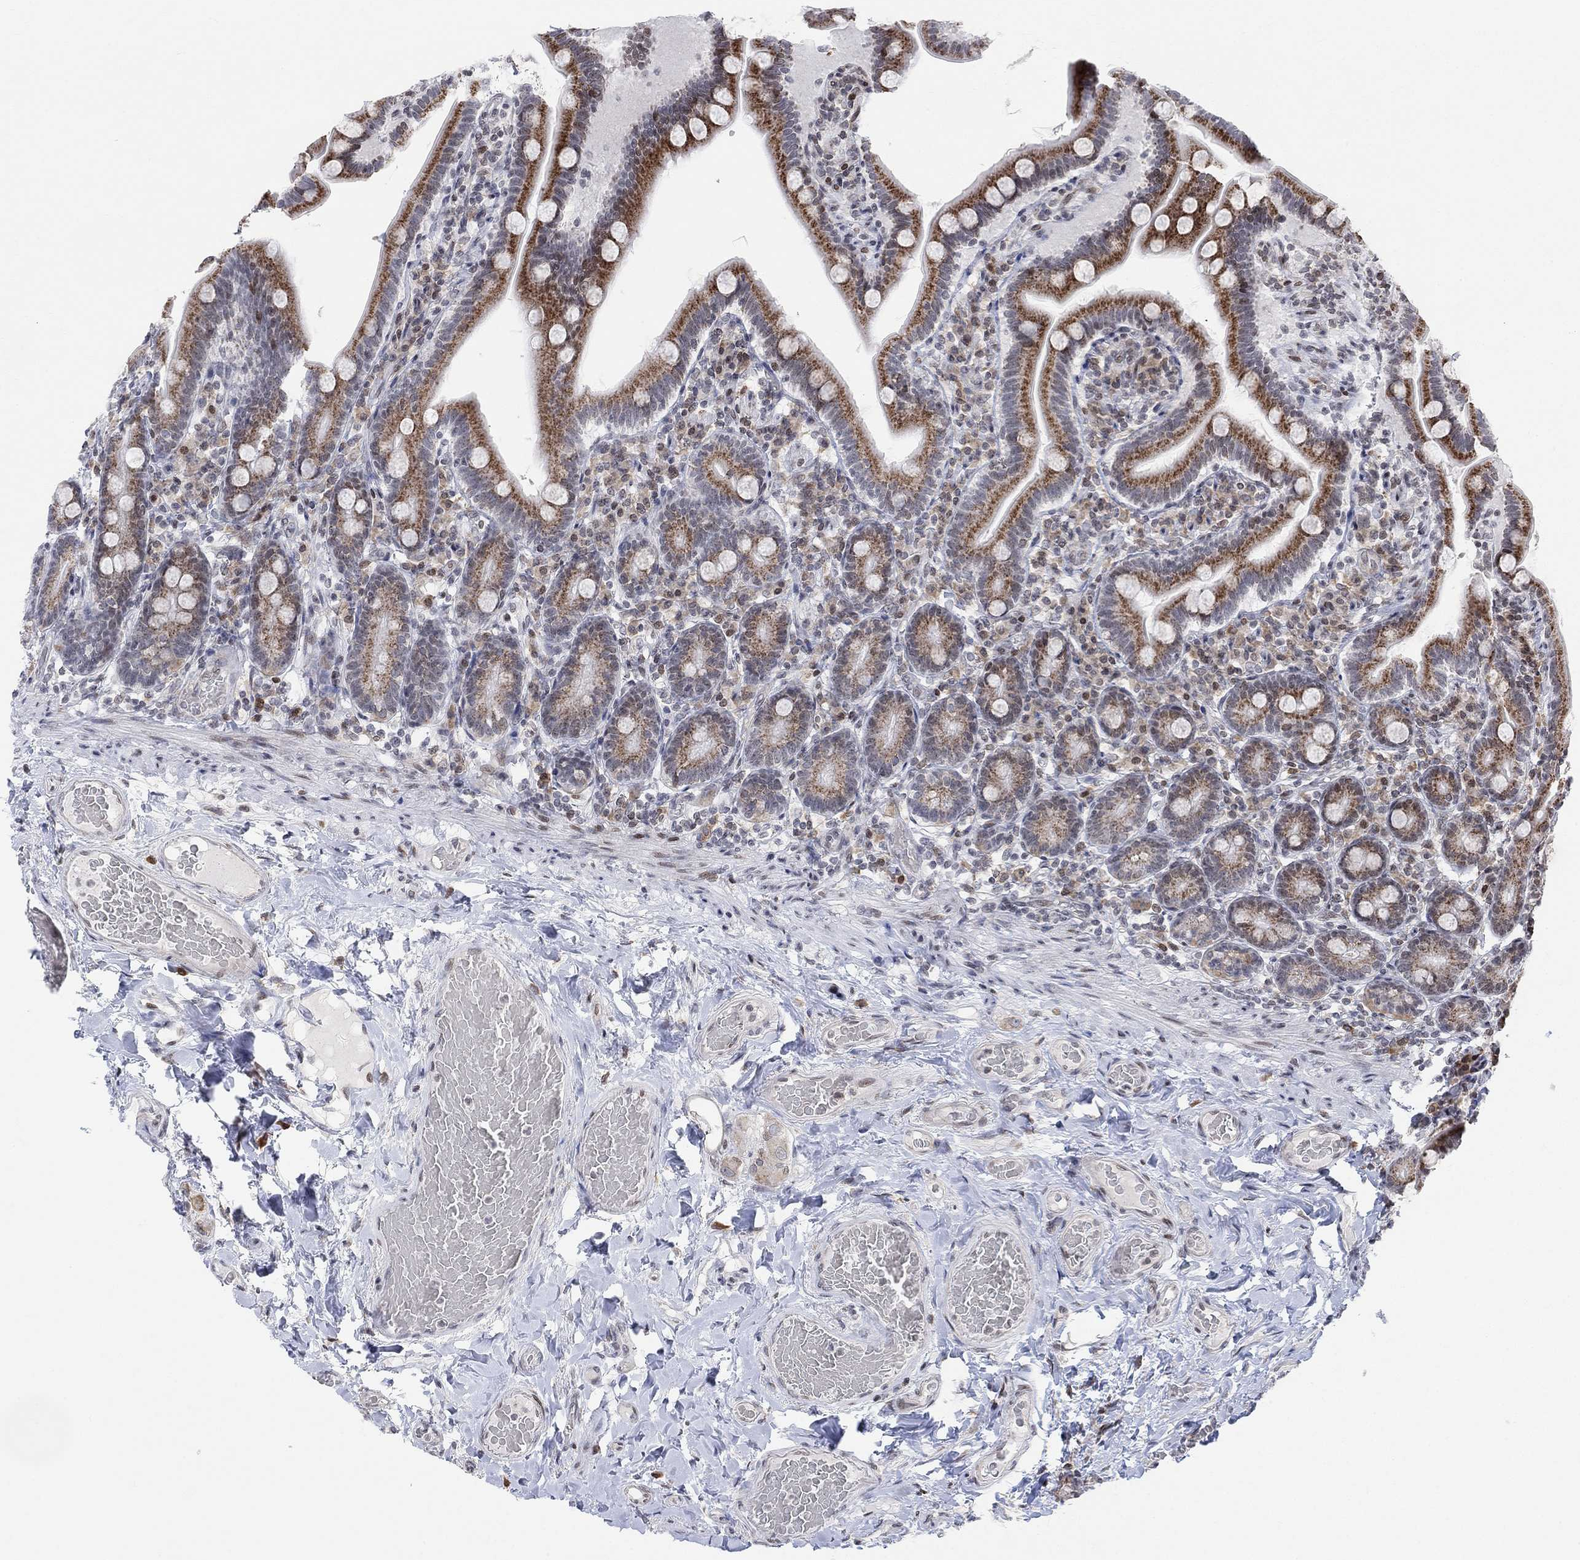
{"staining": {"intensity": "strong", "quantity": ">75%", "location": "cytoplasmic/membranous"}, "tissue": "small intestine", "cell_type": "Glandular cells", "image_type": "normal", "snomed": [{"axis": "morphology", "description": "Normal tissue, NOS"}, {"axis": "topography", "description": "Small intestine"}], "caption": "High-magnification brightfield microscopy of normal small intestine stained with DAB (3,3'-diaminobenzidine) (brown) and counterstained with hematoxylin (blue). glandular cells exhibit strong cytoplasmic/membranous positivity is appreciated in approximately>75% of cells. (DAB (3,3'-diaminobenzidine) IHC with brightfield microscopy, high magnification).", "gene": "ABHD14A", "patient": {"sex": "male", "age": 66}}